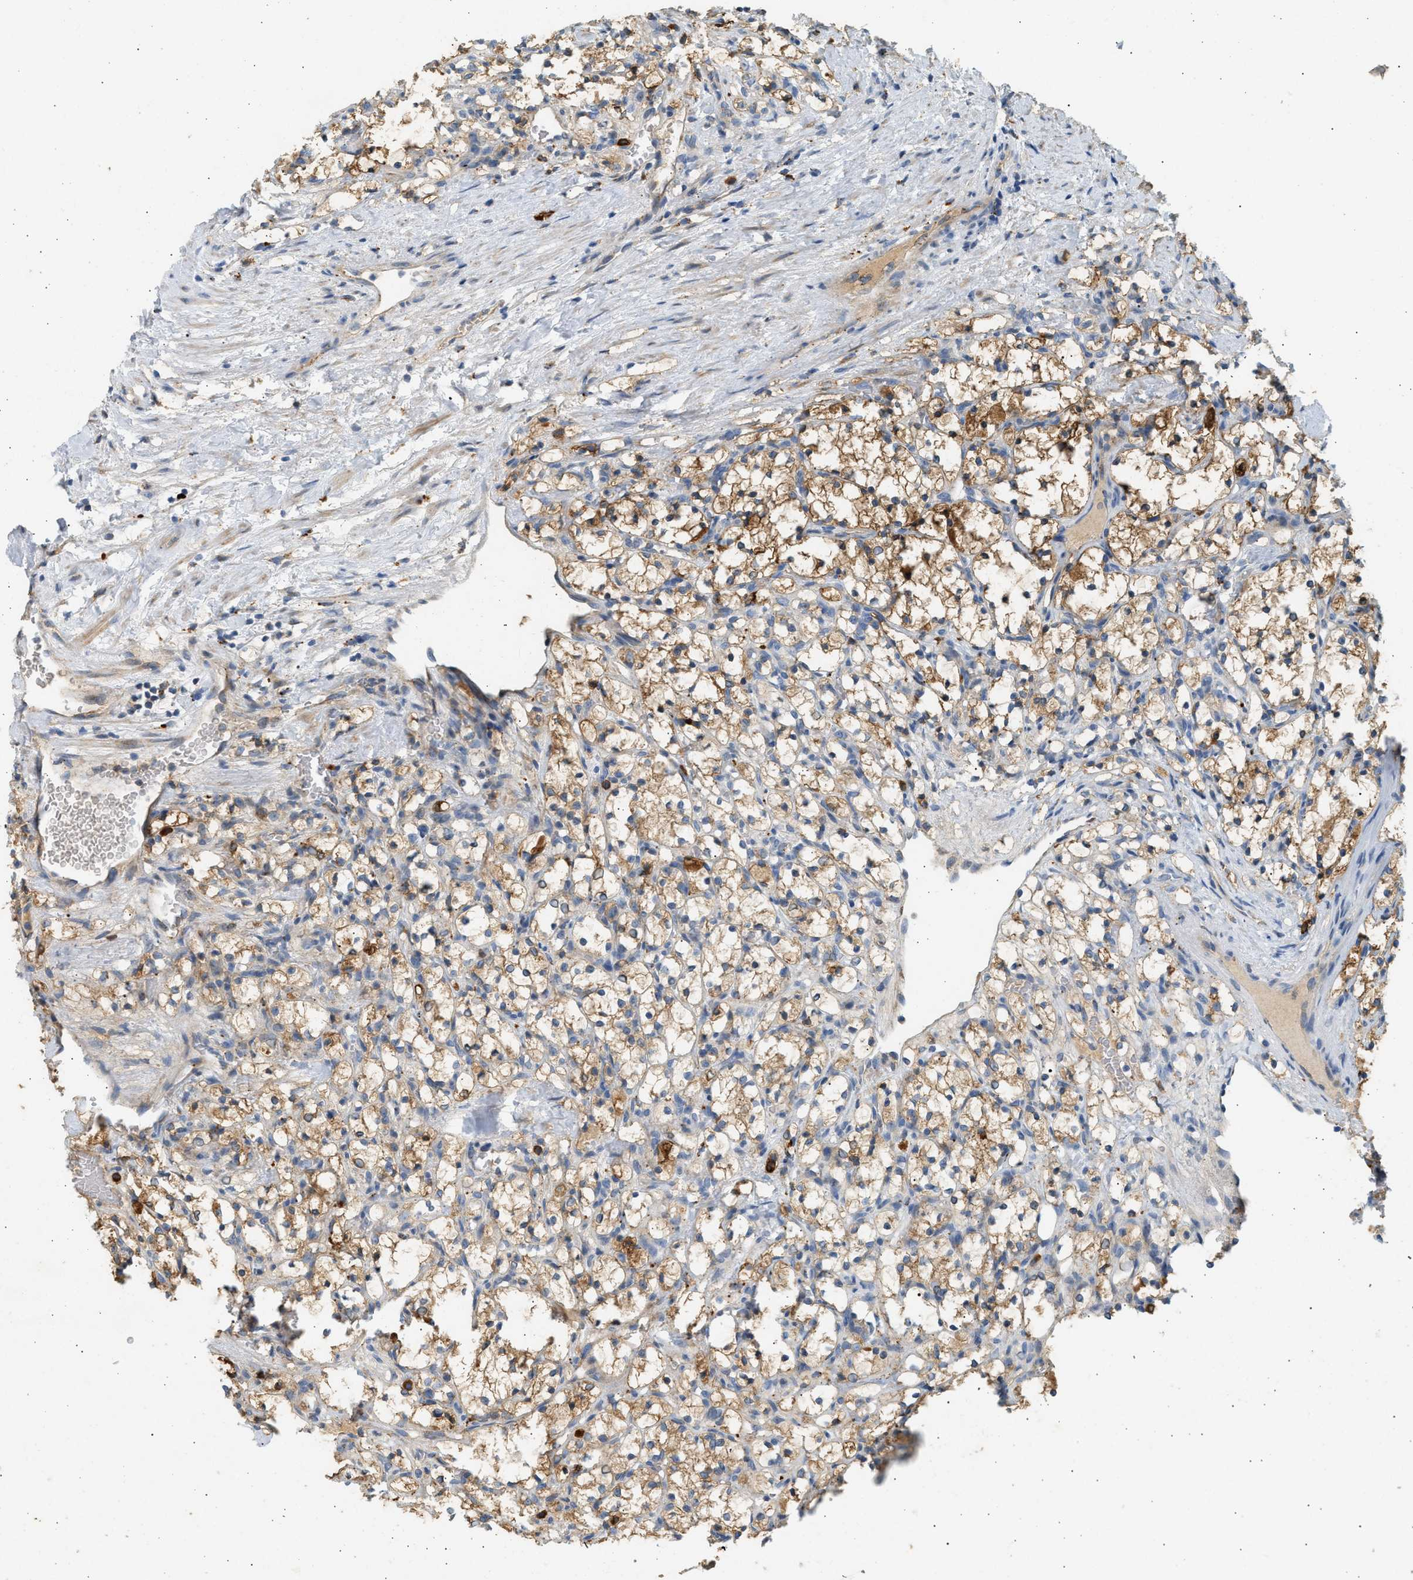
{"staining": {"intensity": "moderate", "quantity": ">75%", "location": "cytoplasmic/membranous"}, "tissue": "renal cancer", "cell_type": "Tumor cells", "image_type": "cancer", "snomed": [{"axis": "morphology", "description": "Adenocarcinoma, NOS"}, {"axis": "topography", "description": "Kidney"}], "caption": "High-power microscopy captured an IHC photomicrograph of renal cancer (adenocarcinoma), revealing moderate cytoplasmic/membranous expression in approximately >75% of tumor cells.", "gene": "ENTHD1", "patient": {"sex": "female", "age": 69}}